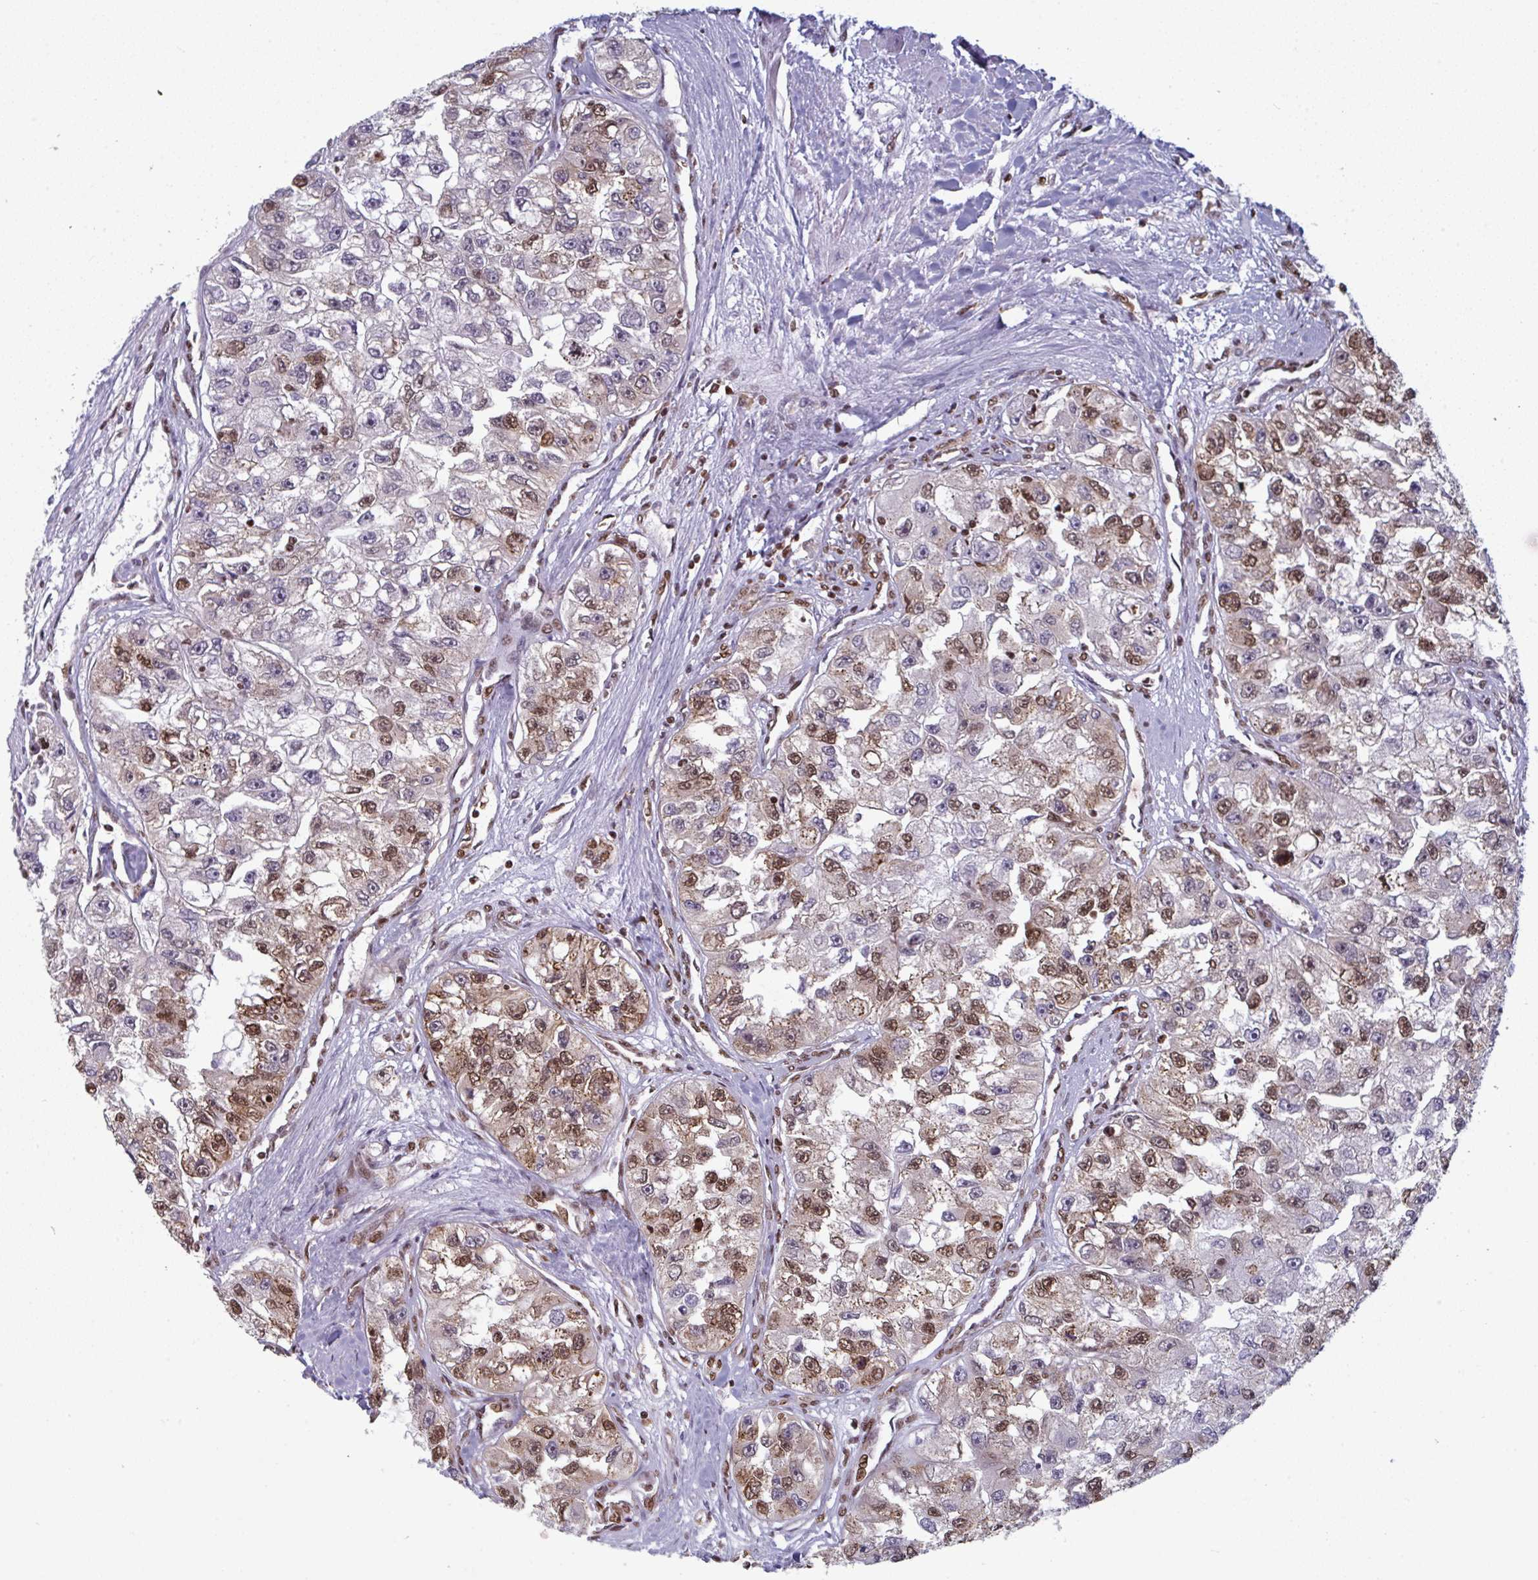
{"staining": {"intensity": "moderate", "quantity": "25%-75%", "location": "nuclear"}, "tissue": "renal cancer", "cell_type": "Tumor cells", "image_type": "cancer", "snomed": [{"axis": "morphology", "description": "Adenocarcinoma, NOS"}, {"axis": "topography", "description": "Kidney"}], "caption": "This histopathology image exhibits IHC staining of human renal cancer, with medium moderate nuclear expression in approximately 25%-75% of tumor cells.", "gene": "GAR1", "patient": {"sex": "male", "age": 63}}